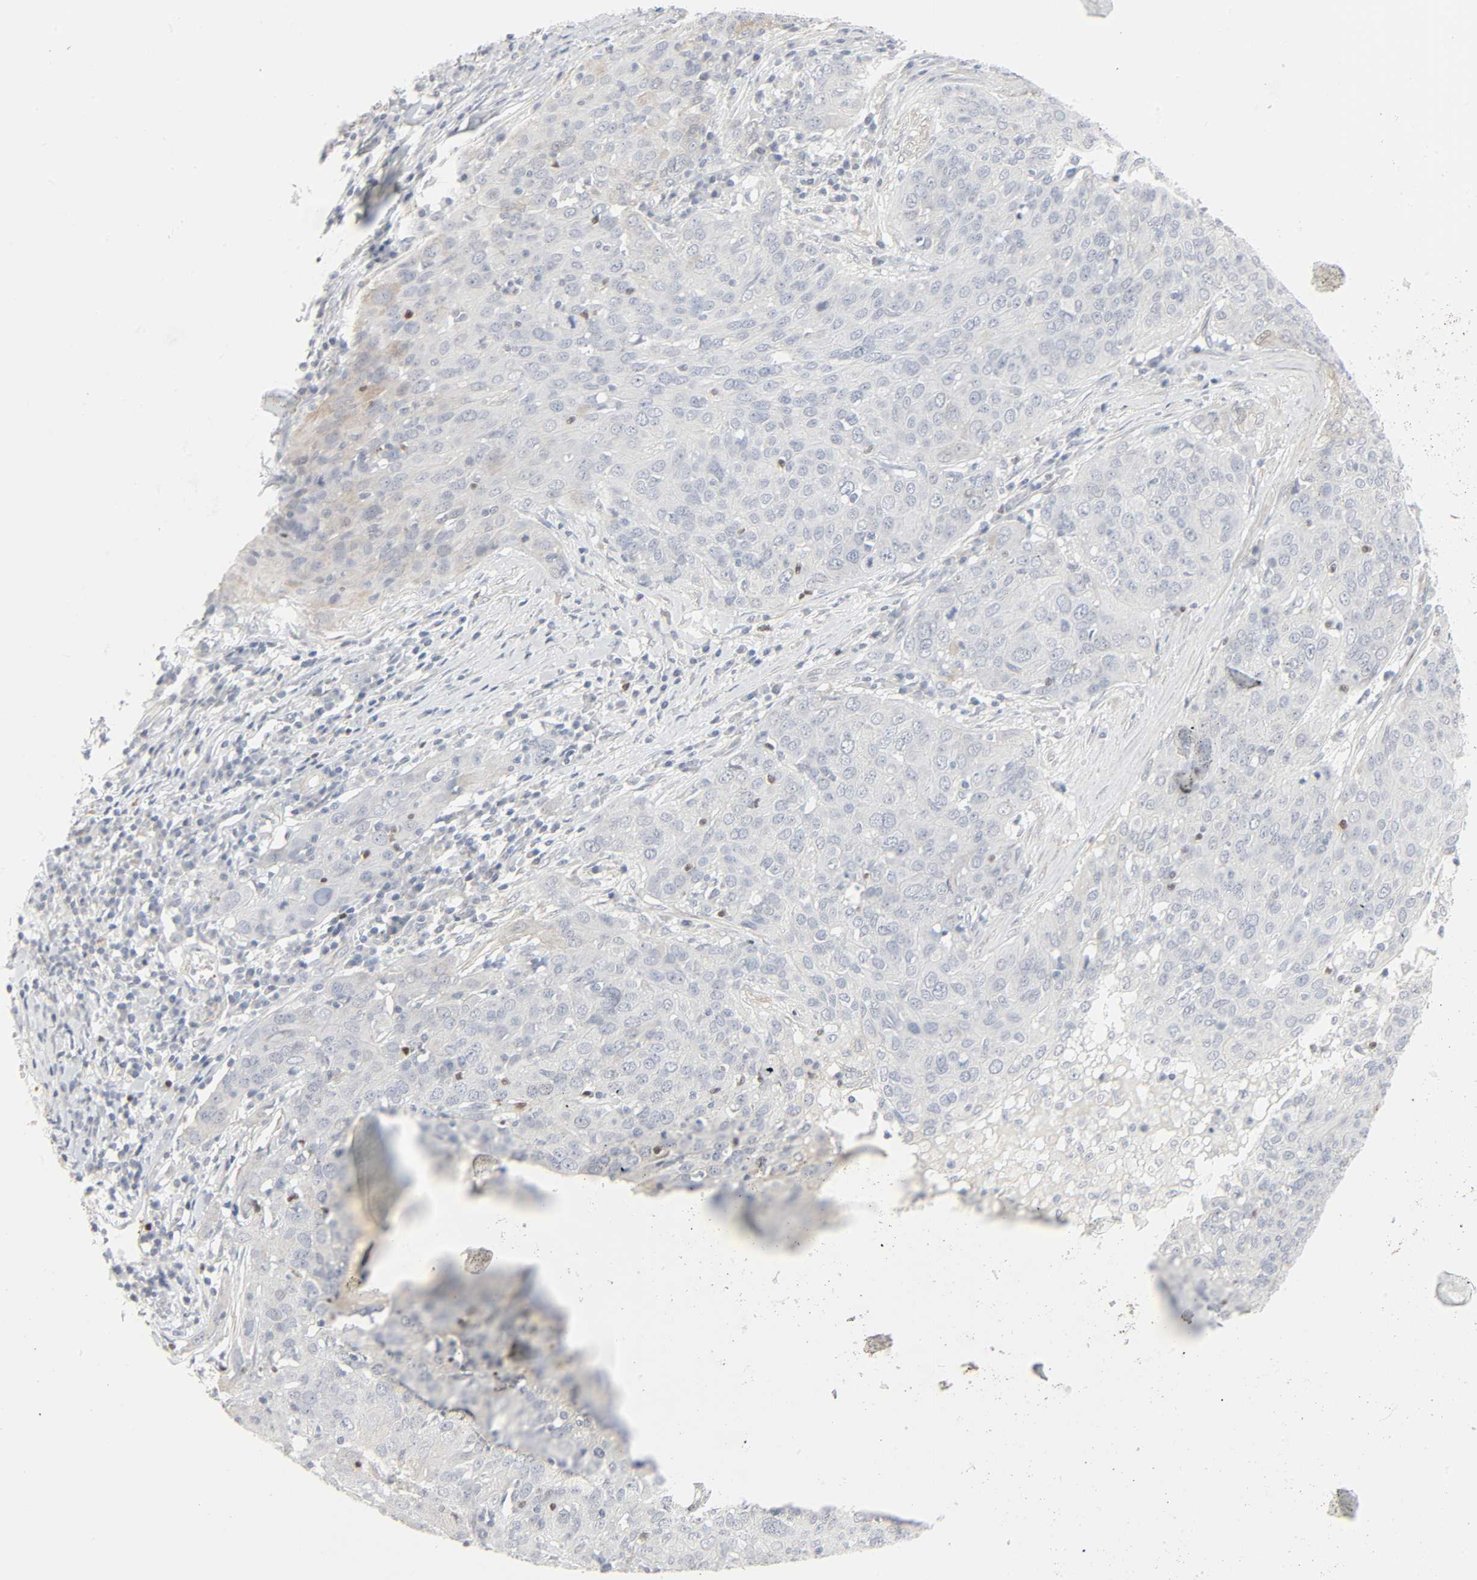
{"staining": {"intensity": "moderate", "quantity": "<25%", "location": "cytoplasmic/membranous"}, "tissue": "ovarian cancer", "cell_type": "Tumor cells", "image_type": "cancer", "snomed": [{"axis": "morphology", "description": "Carcinoma, endometroid"}, {"axis": "topography", "description": "Ovary"}], "caption": "Moderate cytoplasmic/membranous positivity for a protein is appreciated in about <25% of tumor cells of ovarian endometroid carcinoma using immunohistochemistry.", "gene": "ZBTB16", "patient": {"sex": "female", "age": 50}}